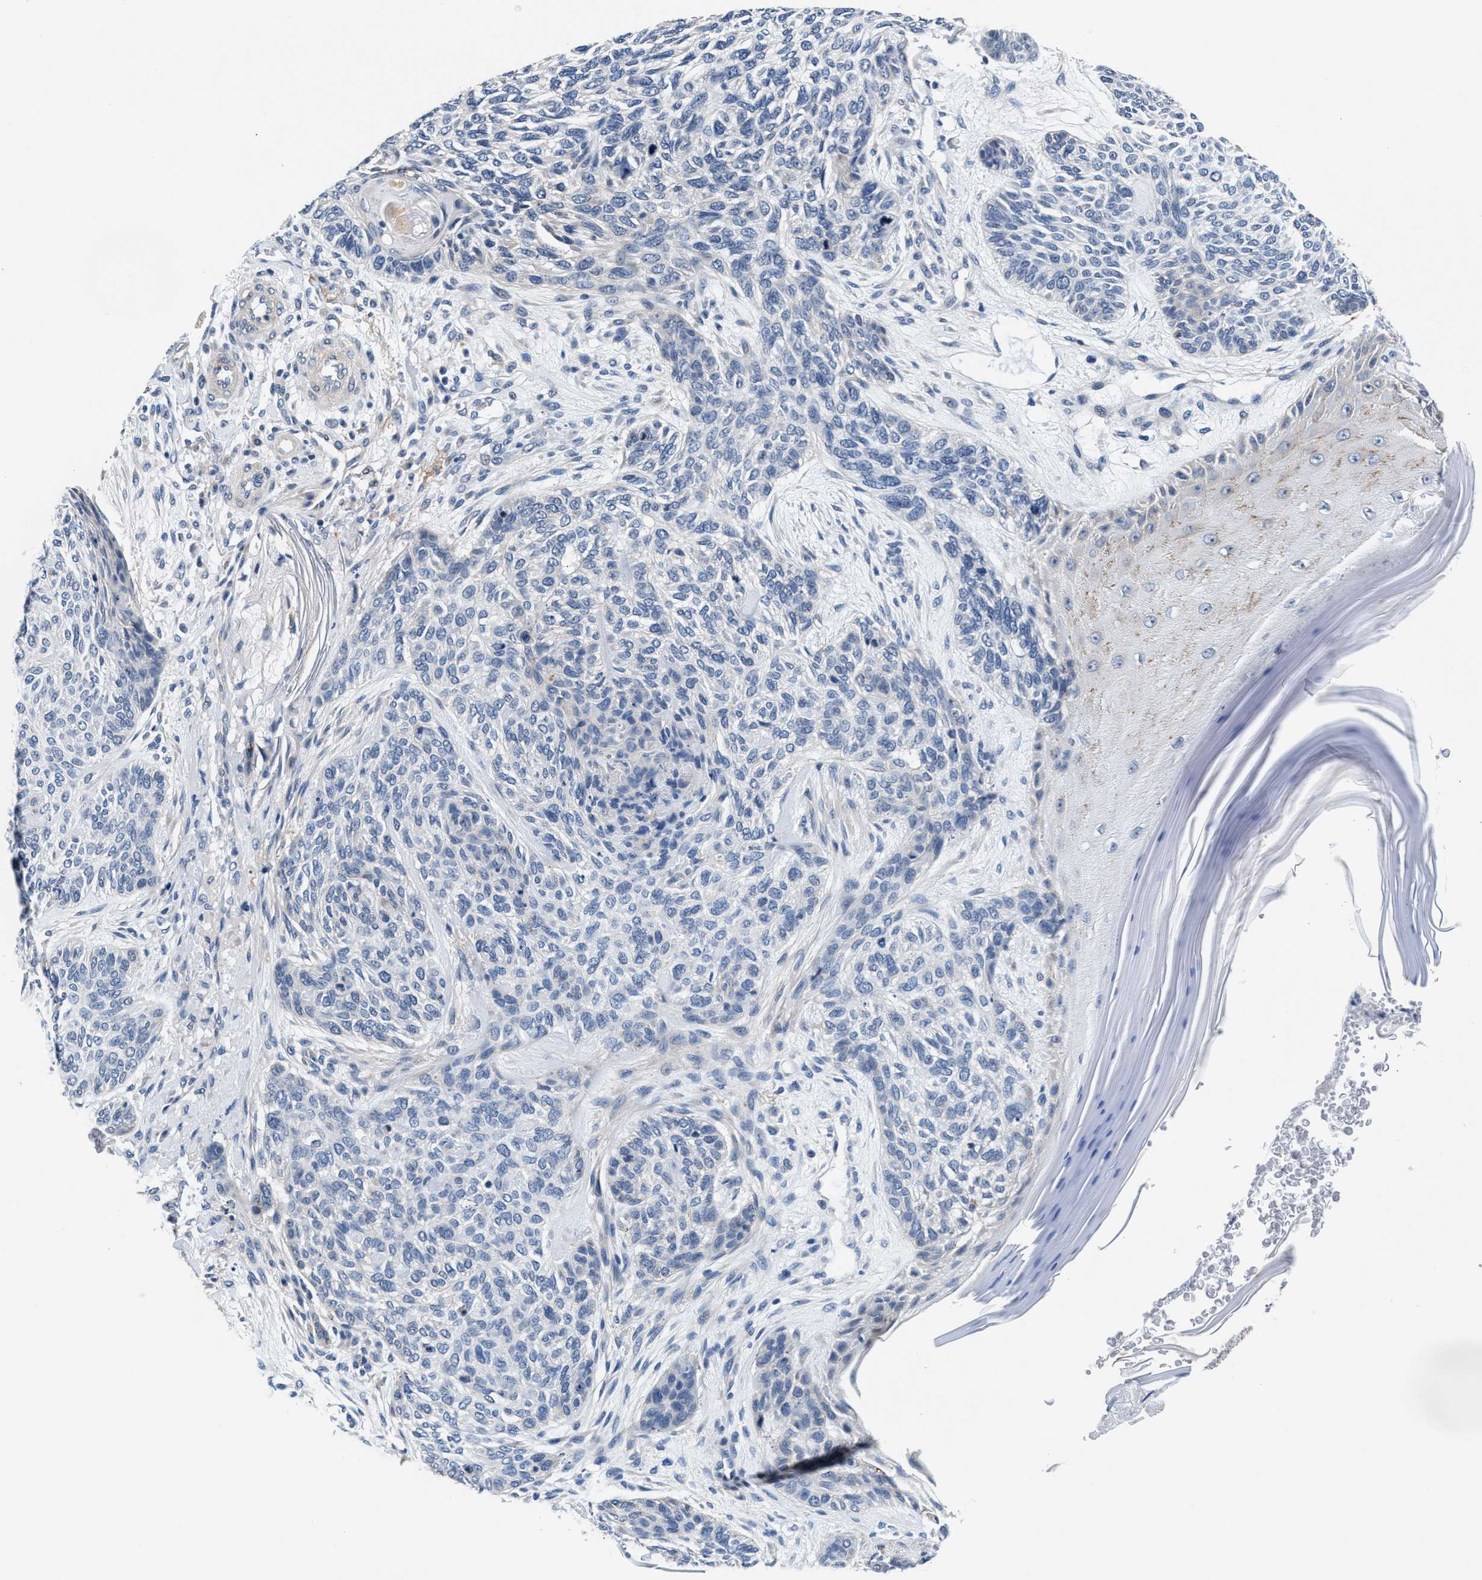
{"staining": {"intensity": "negative", "quantity": "none", "location": "none"}, "tissue": "skin cancer", "cell_type": "Tumor cells", "image_type": "cancer", "snomed": [{"axis": "morphology", "description": "Basal cell carcinoma"}, {"axis": "topography", "description": "Skin"}], "caption": "Tumor cells are negative for protein expression in human skin basal cell carcinoma.", "gene": "MYH3", "patient": {"sex": "male", "age": 55}}